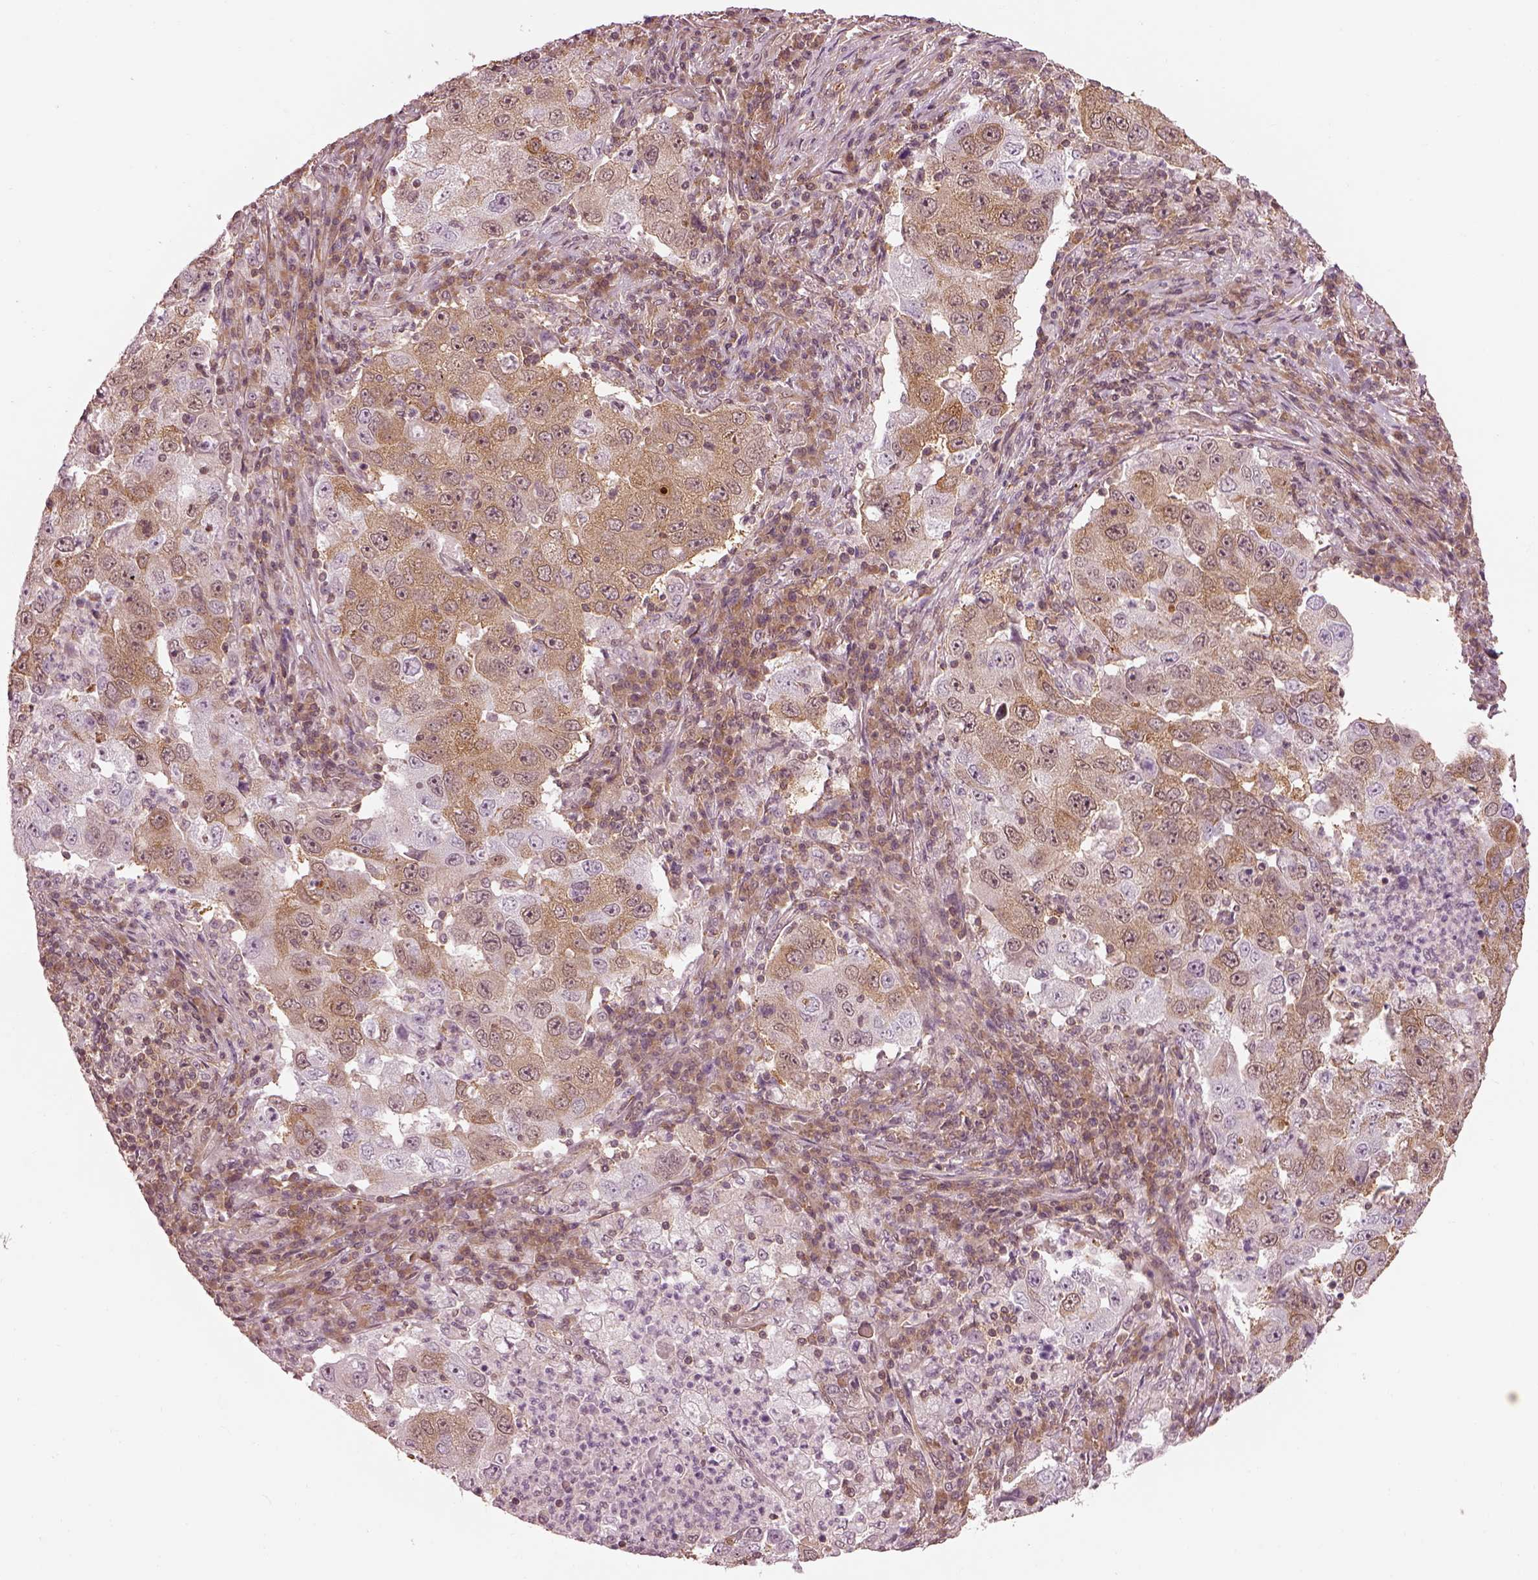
{"staining": {"intensity": "weak", "quantity": "25%-75%", "location": "cytoplasmic/membranous"}, "tissue": "lung cancer", "cell_type": "Tumor cells", "image_type": "cancer", "snomed": [{"axis": "morphology", "description": "Adenocarcinoma, NOS"}, {"axis": "topography", "description": "Lung"}], "caption": "A micrograph of adenocarcinoma (lung) stained for a protein demonstrates weak cytoplasmic/membranous brown staining in tumor cells.", "gene": "LSM14A", "patient": {"sex": "male", "age": 73}}